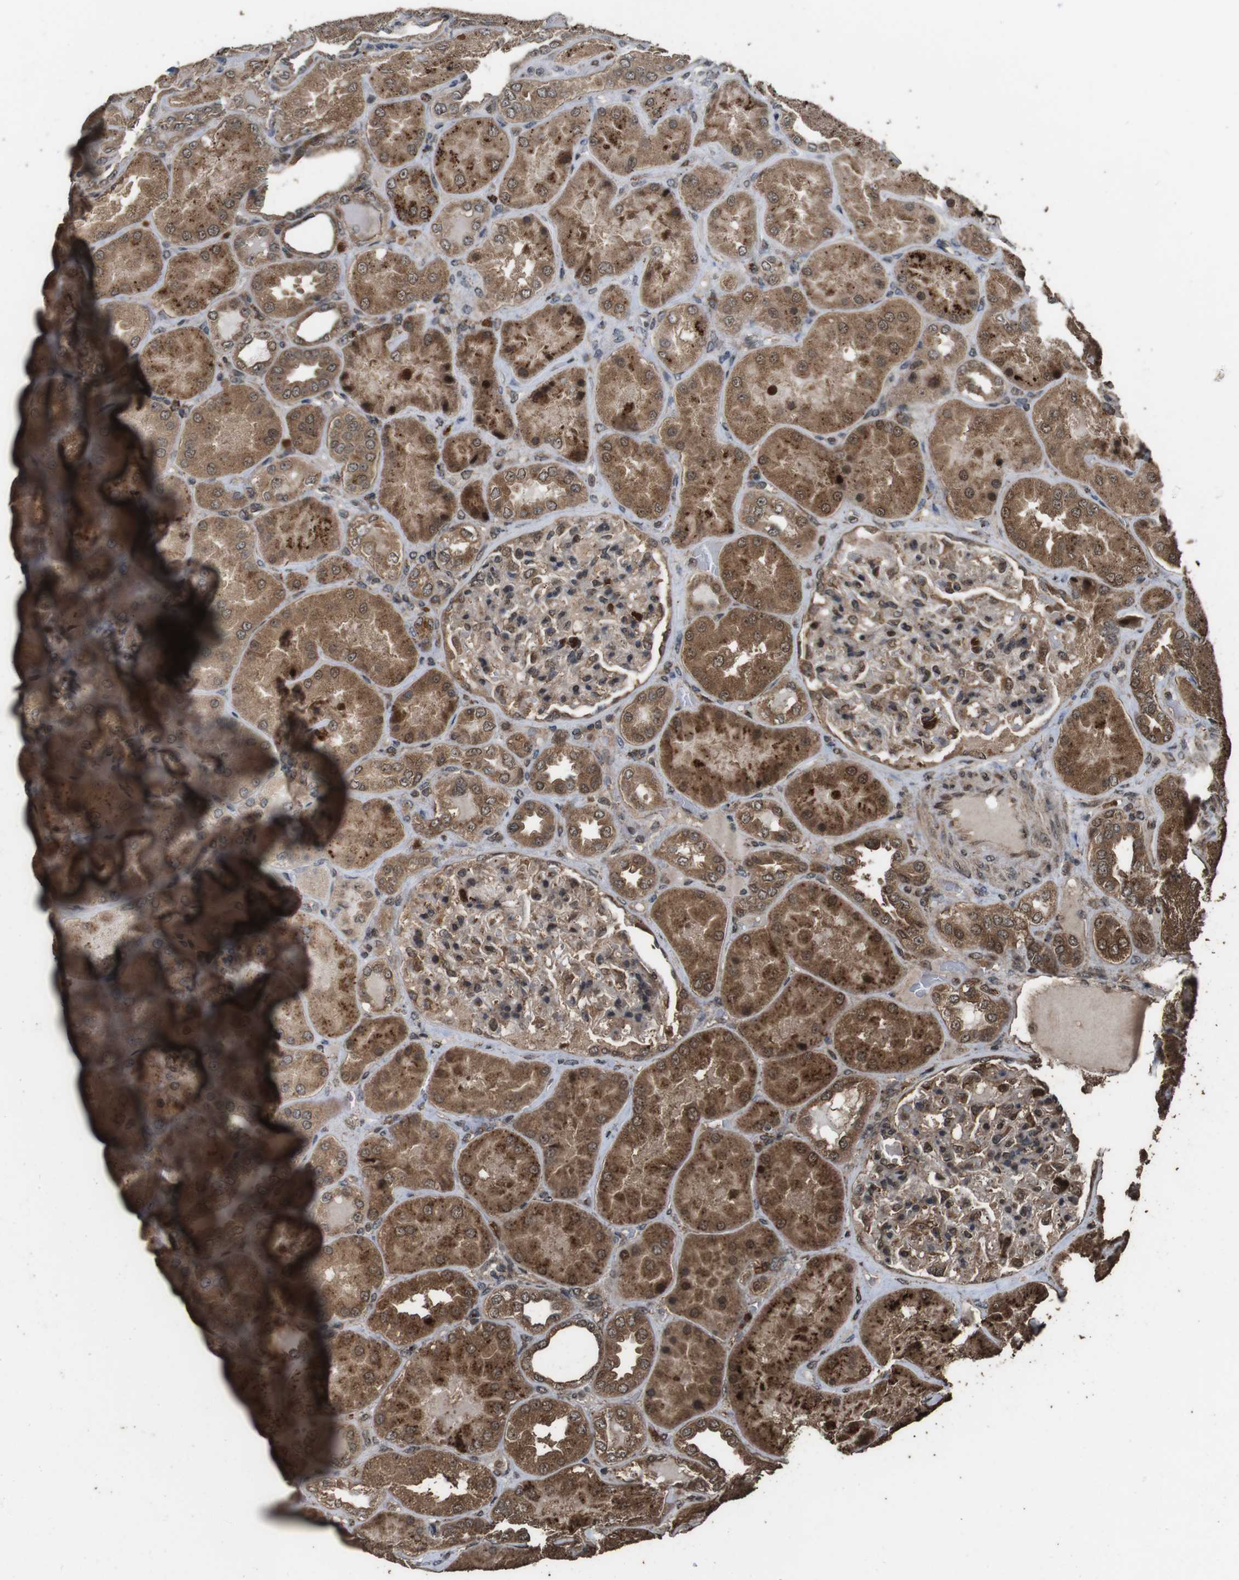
{"staining": {"intensity": "moderate", "quantity": "25%-75%", "location": "cytoplasmic/membranous,nuclear"}, "tissue": "kidney", "cell_type": "Cells in glomeruli", "image_type": "normal", "snomed": [{"axis": "morphology", "description": "Normal tissue, NOS"}, {"axis": "topography", "description": "Kidney"}], "caption": "IHC staining of unremarkable kidney, which exhibits medium levels of moderate cytoplasmic/membranous,nuclear staining in approximately 25%-75% of cells in glomeruli indicating moderate cytoplasmic/membranous,nuclear protein positivity. The staining was performed using DAB (brown) for protein detection and nuclei were counterstained in hematoxylin (blue).", "gene": "RRAS2", "patient": {"sex": "female", "age": 56}}